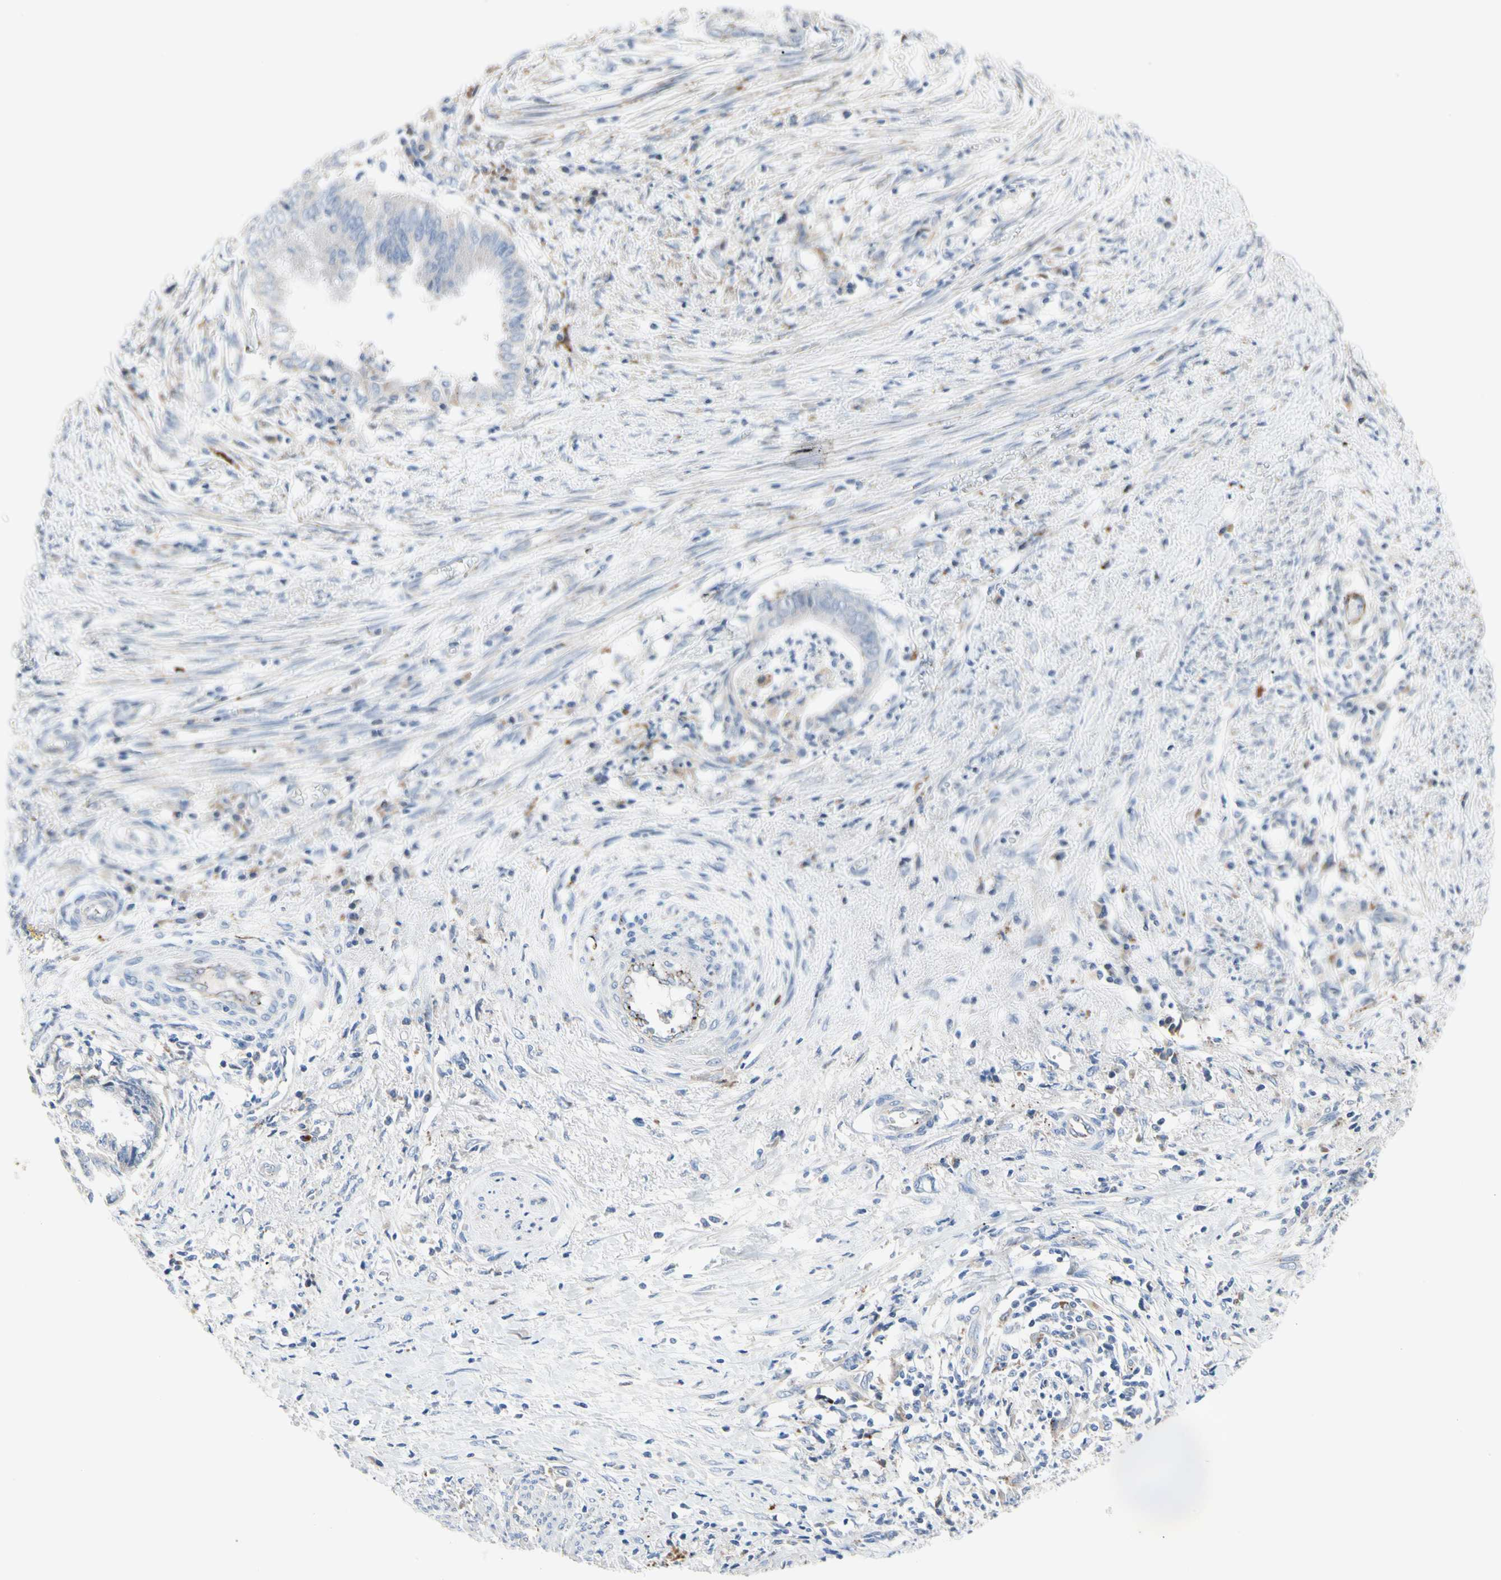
{"staining": {"intensity": "negative", "quantity": "none", "location": "none"}, "tissue": "endometrial cancer", "cell_type": "Tumor cells", "image_type": "cancer", "snomed": [{"axis": "morphology", "description": "Necrosis, NOS"}, {"axis": "morphology", "description": "Adenocarcinoma, NOS"}, {"axis": "topography", "description": "Endometrium"}], "caption": "Tumor cells are negative for protein expression in human endometrial cancer. Nuclei are stained in blue.", "gene": "RETSAT", "patient": {"sex": "female", "age": 79}}